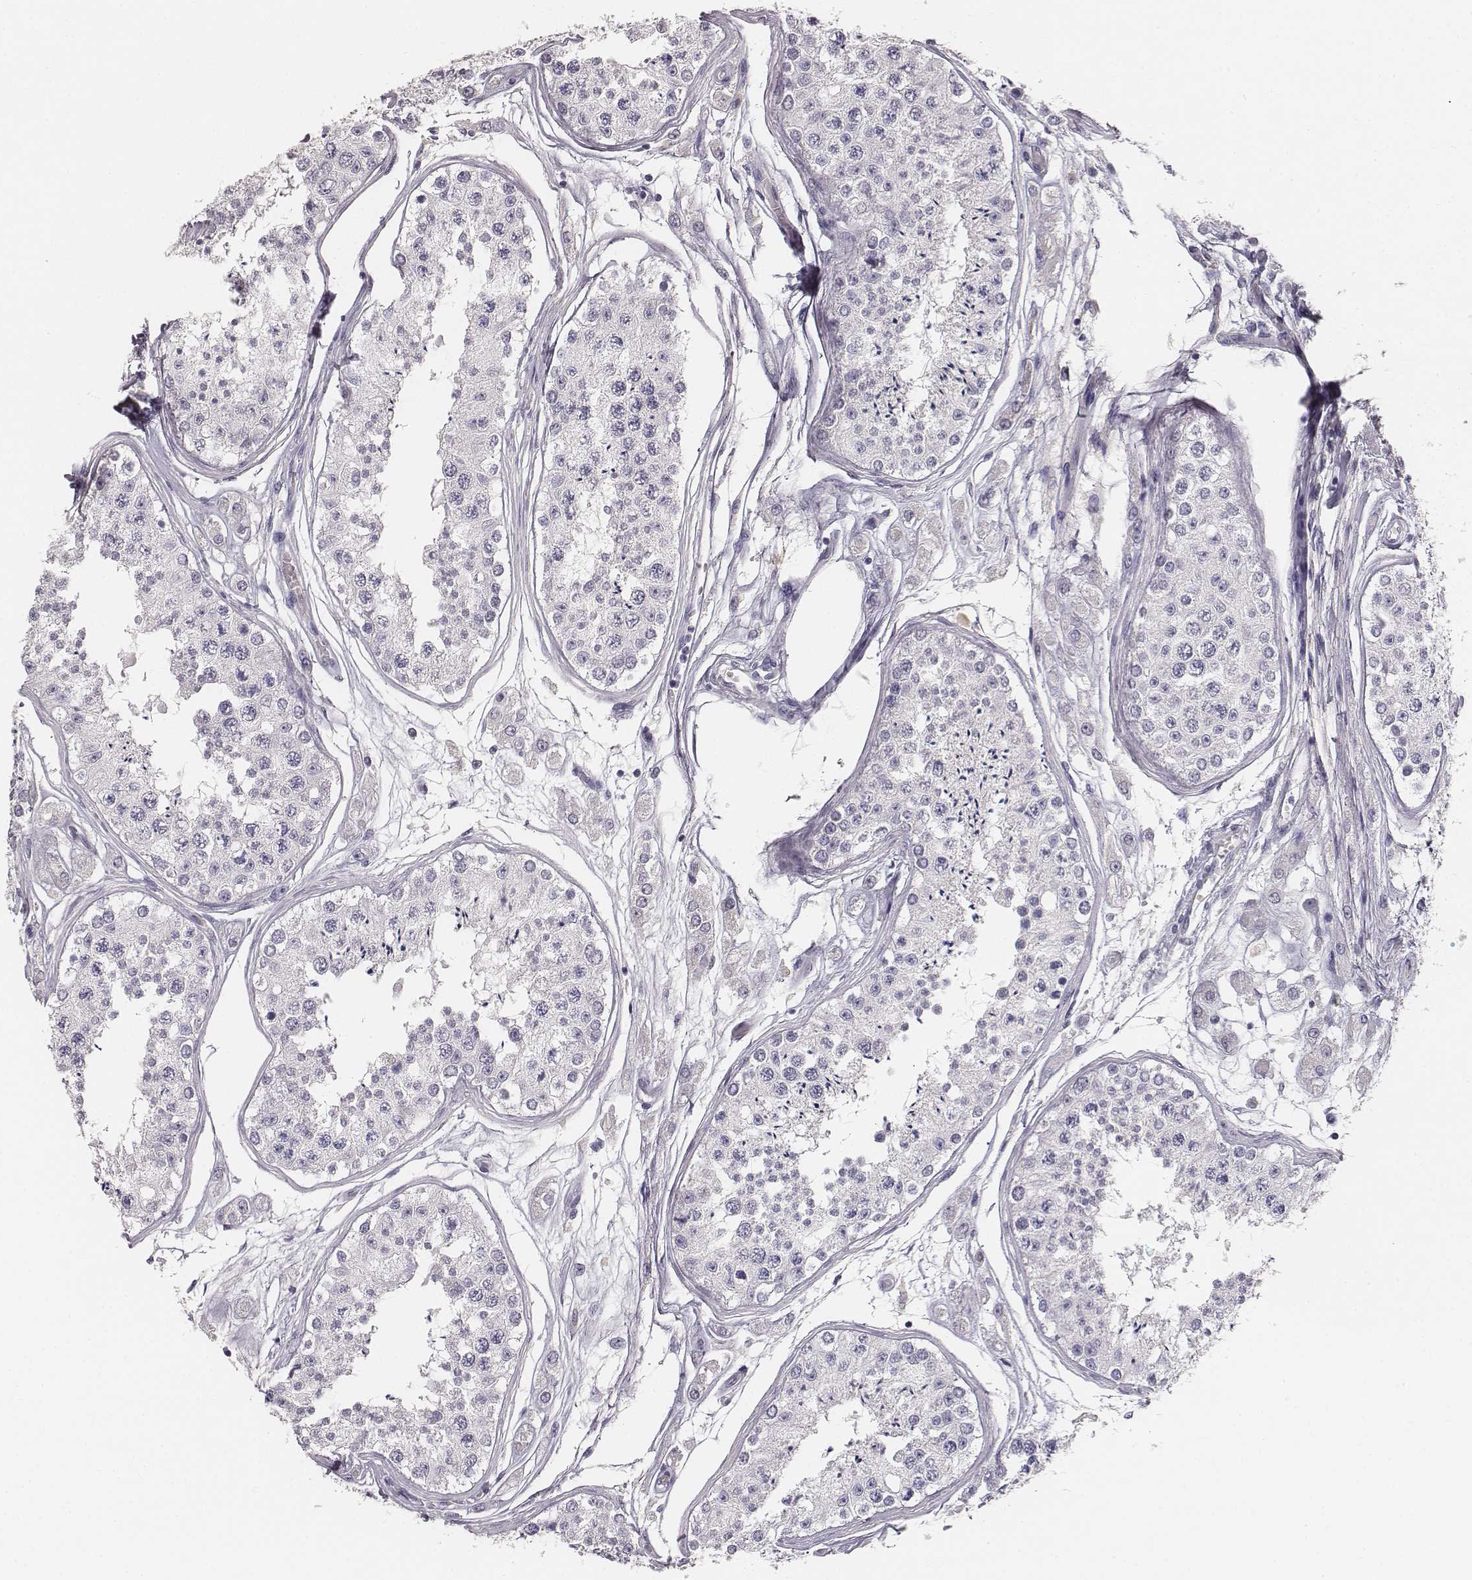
{"staining": {"intensity": "negative", "quantity": "none", "location": "none"}, "tissue": "testis", "cell_type": "Cells in seminiferous ducts", "image_type": "normal", "snomed": [{"axis": "morphology", "description": "Normal tissue, NOS"}, {"axis": "topography", "description": "Testis"}], "caption": "The histopathology image exhibits no significant expression in cells in seminiferous ducts of testis.", "gene": "MYH6", "patient": {"sex": "male", "age": 25}}